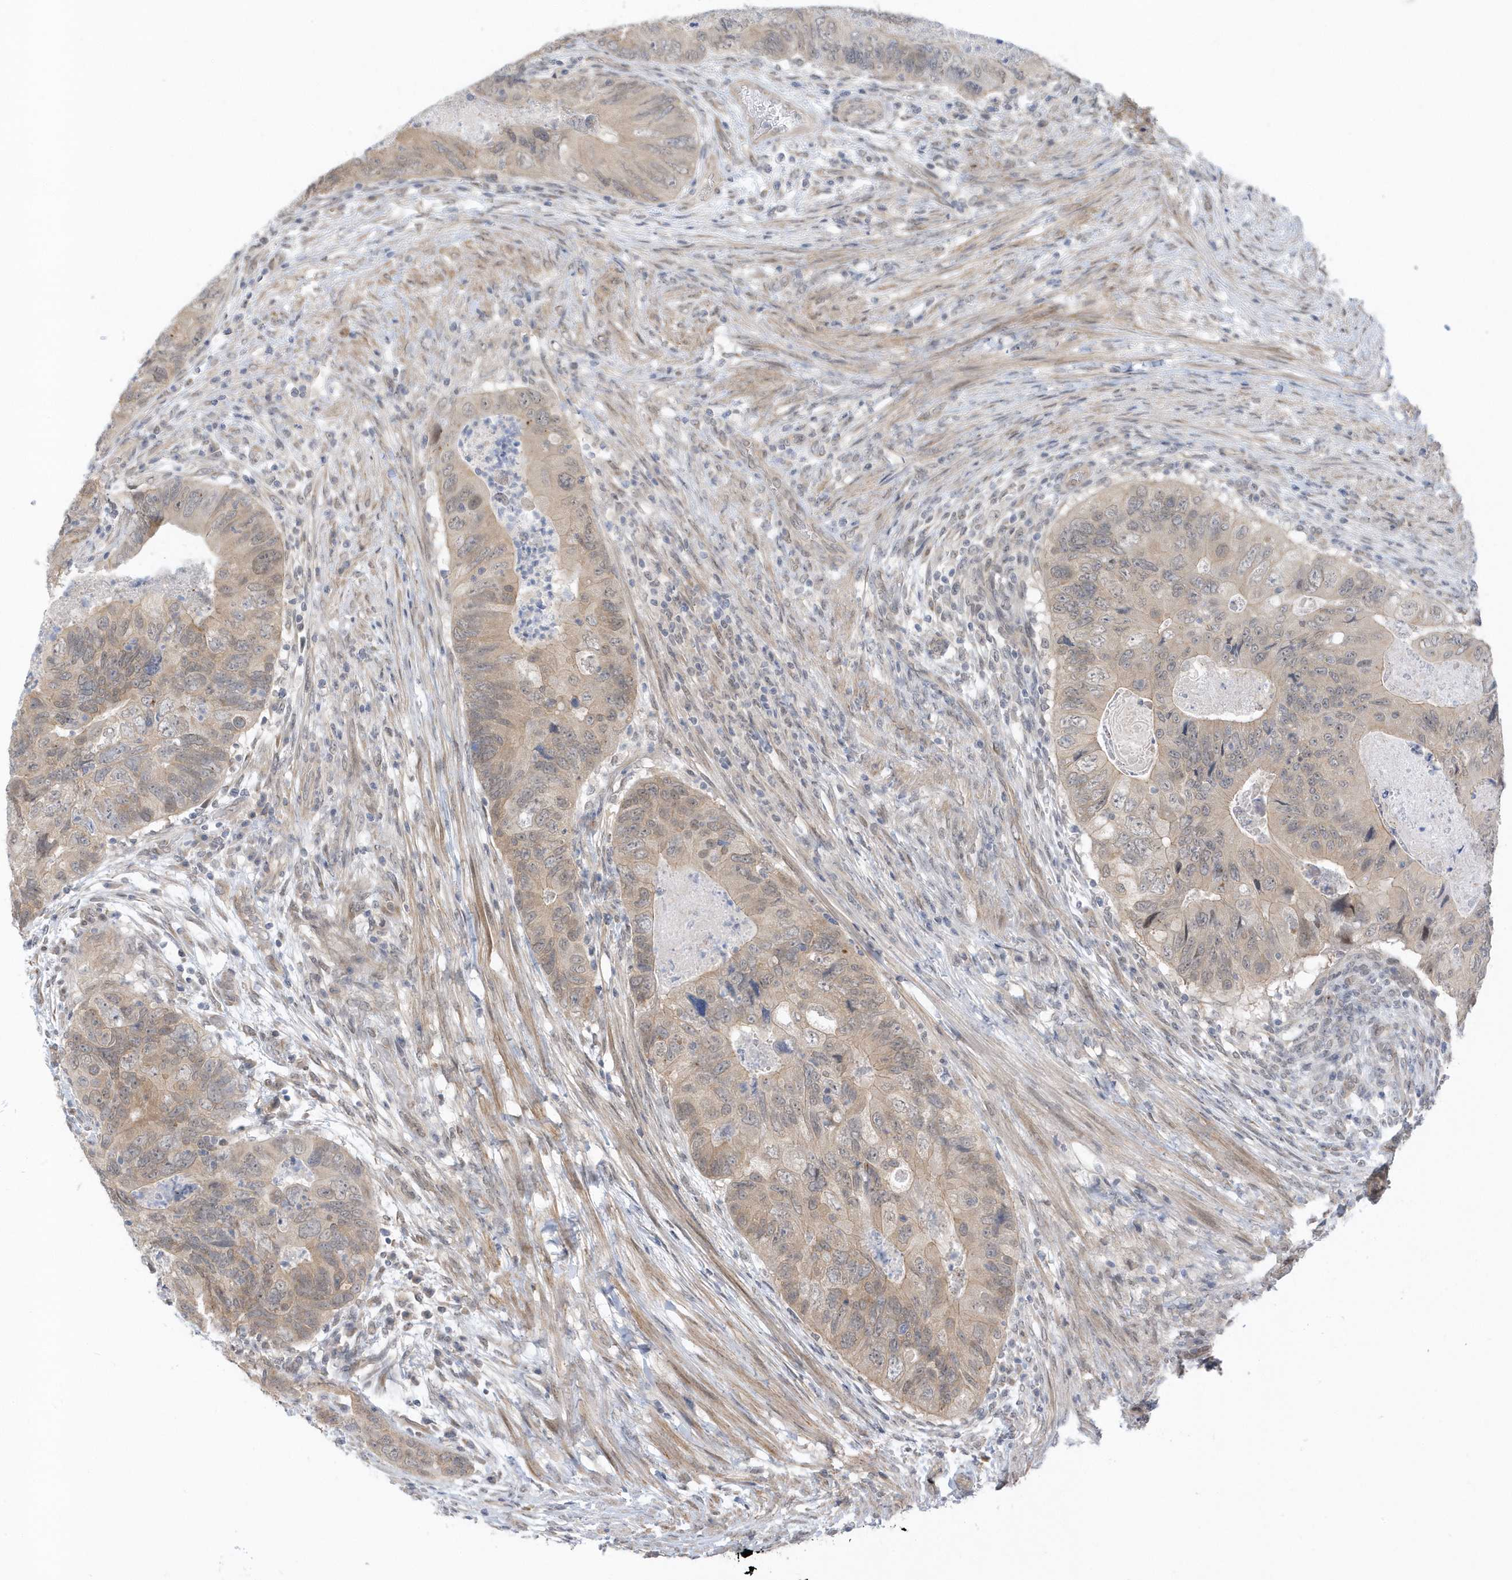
{"staining": {"intensity": "weak", "quantity": "25%-75%", "location": "cytoplasmic/membranous,nuclear"}, "tissue": "colorectal cancer", "cell_type": "Tumor cells", "image_type": "cancer", "snomed": [{"axis": "morphology", "description": "Adenocarcinoma, NOS"}, {"axis": "topography", "description": "Rectum"}], "caption": "The image demonstrates a brown stain indicating the presence of a protein in the cytoplasmic/membranous and nuclear of tumor cells in colorectal adenocarcinoma.", "gene": "USP53", "patient": {"sex": "male", "age": 63}}